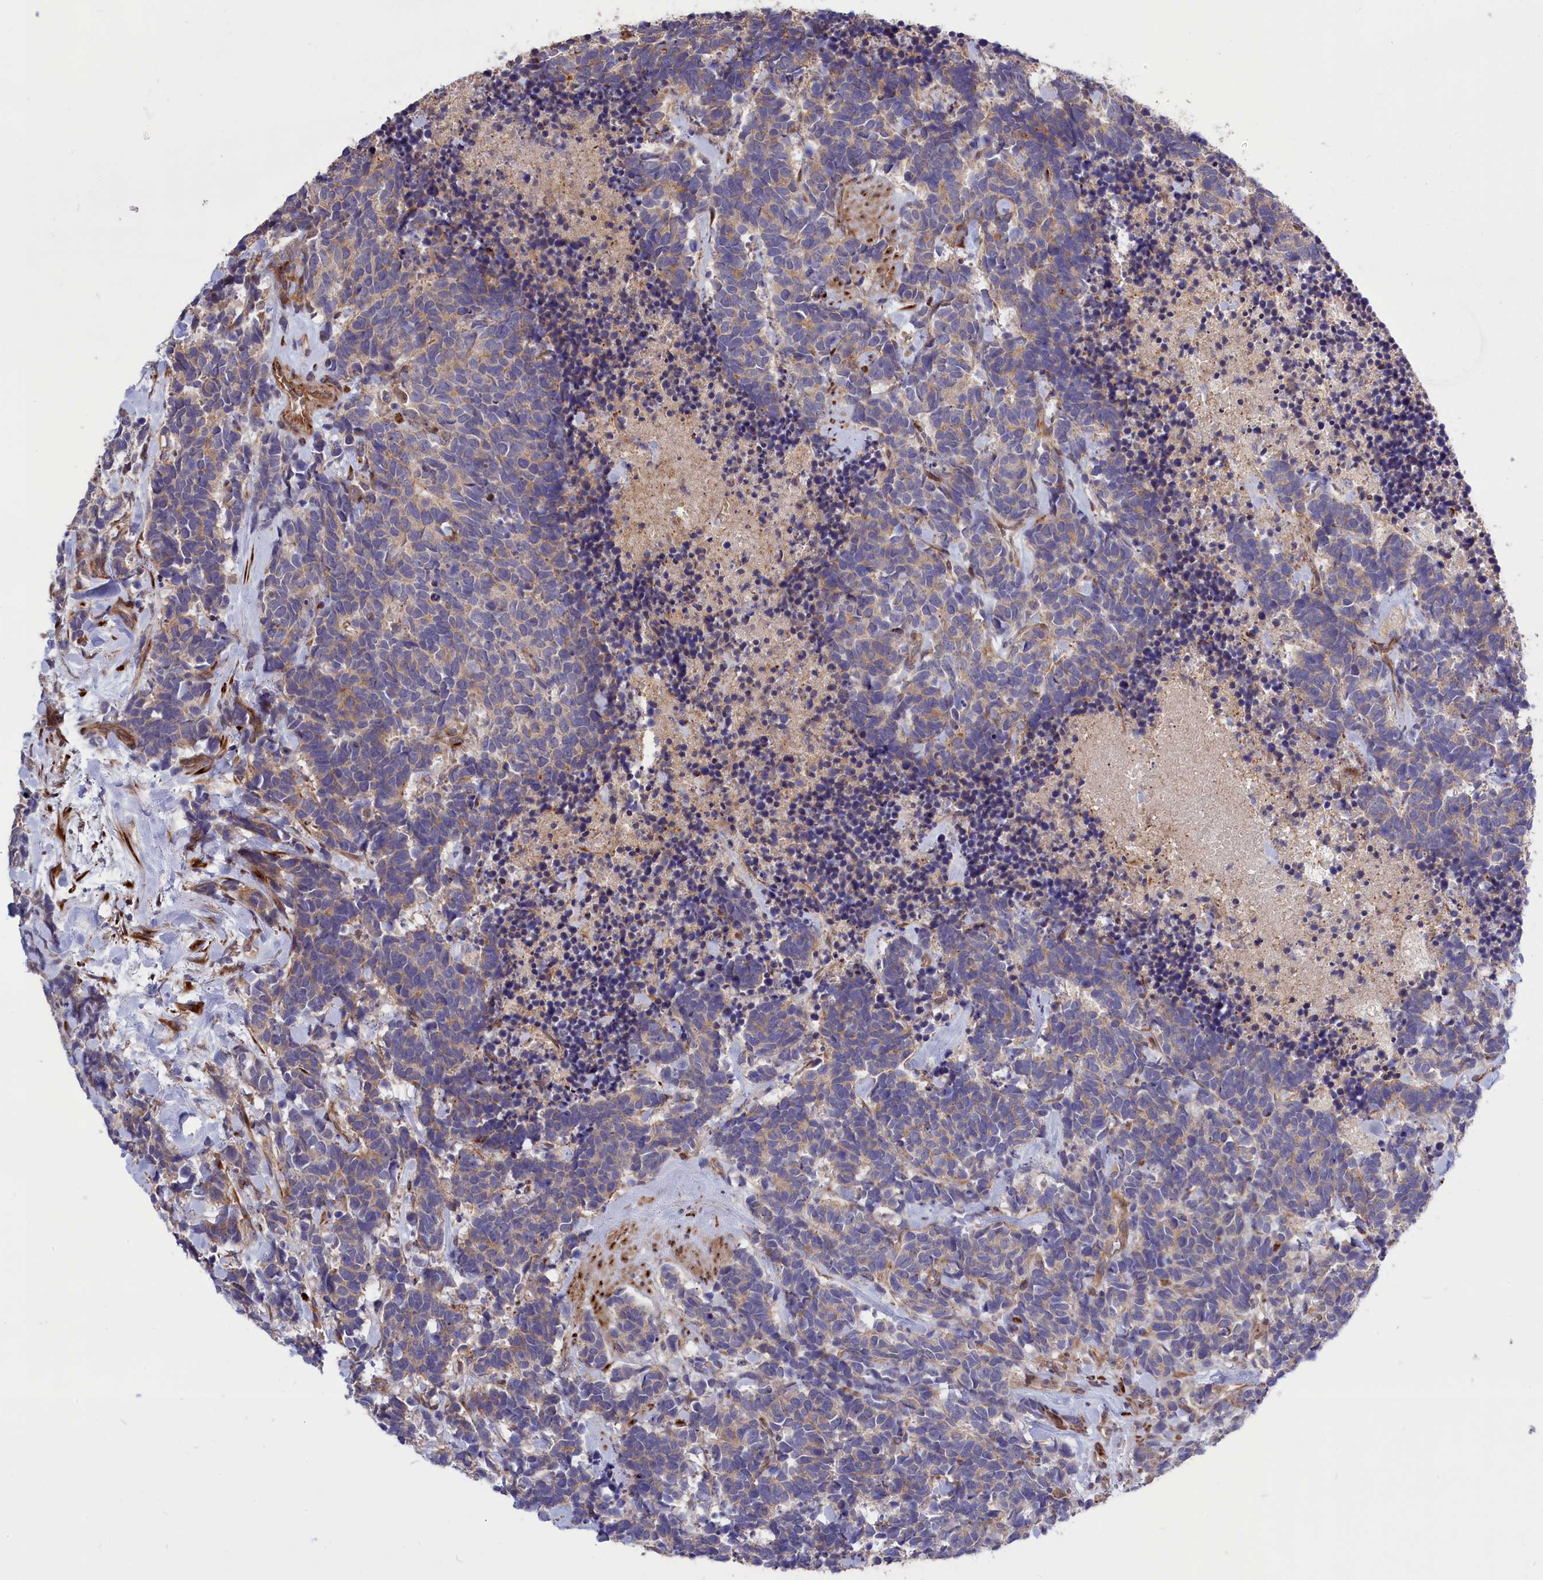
{"staining": {"intensity": "weak", "quantity": "25%-75%", "location": "cytoplasmic/membranous"}, "tissue": "carcinoid", "cell_type": "Tumor cells", "image_type": "cancer", "snomed": [{"axis": "morphology", "description": "Carcinoma, NOS"}, {"axis": "morphology", "description": "Carcinoid, malignant, NOS"}, {"axis": "topography", "description": "Prostate"}], "caption": "Immunohistochemistry (IHC) histopathology image of carcinoid stained for a protein (brown), which shows low levels of weak cytoplasmic/membranous staining in about 25%-75% of tumor cells.", "gene": "DDX60L", "patient": {"sex": "male", "age": 57}}